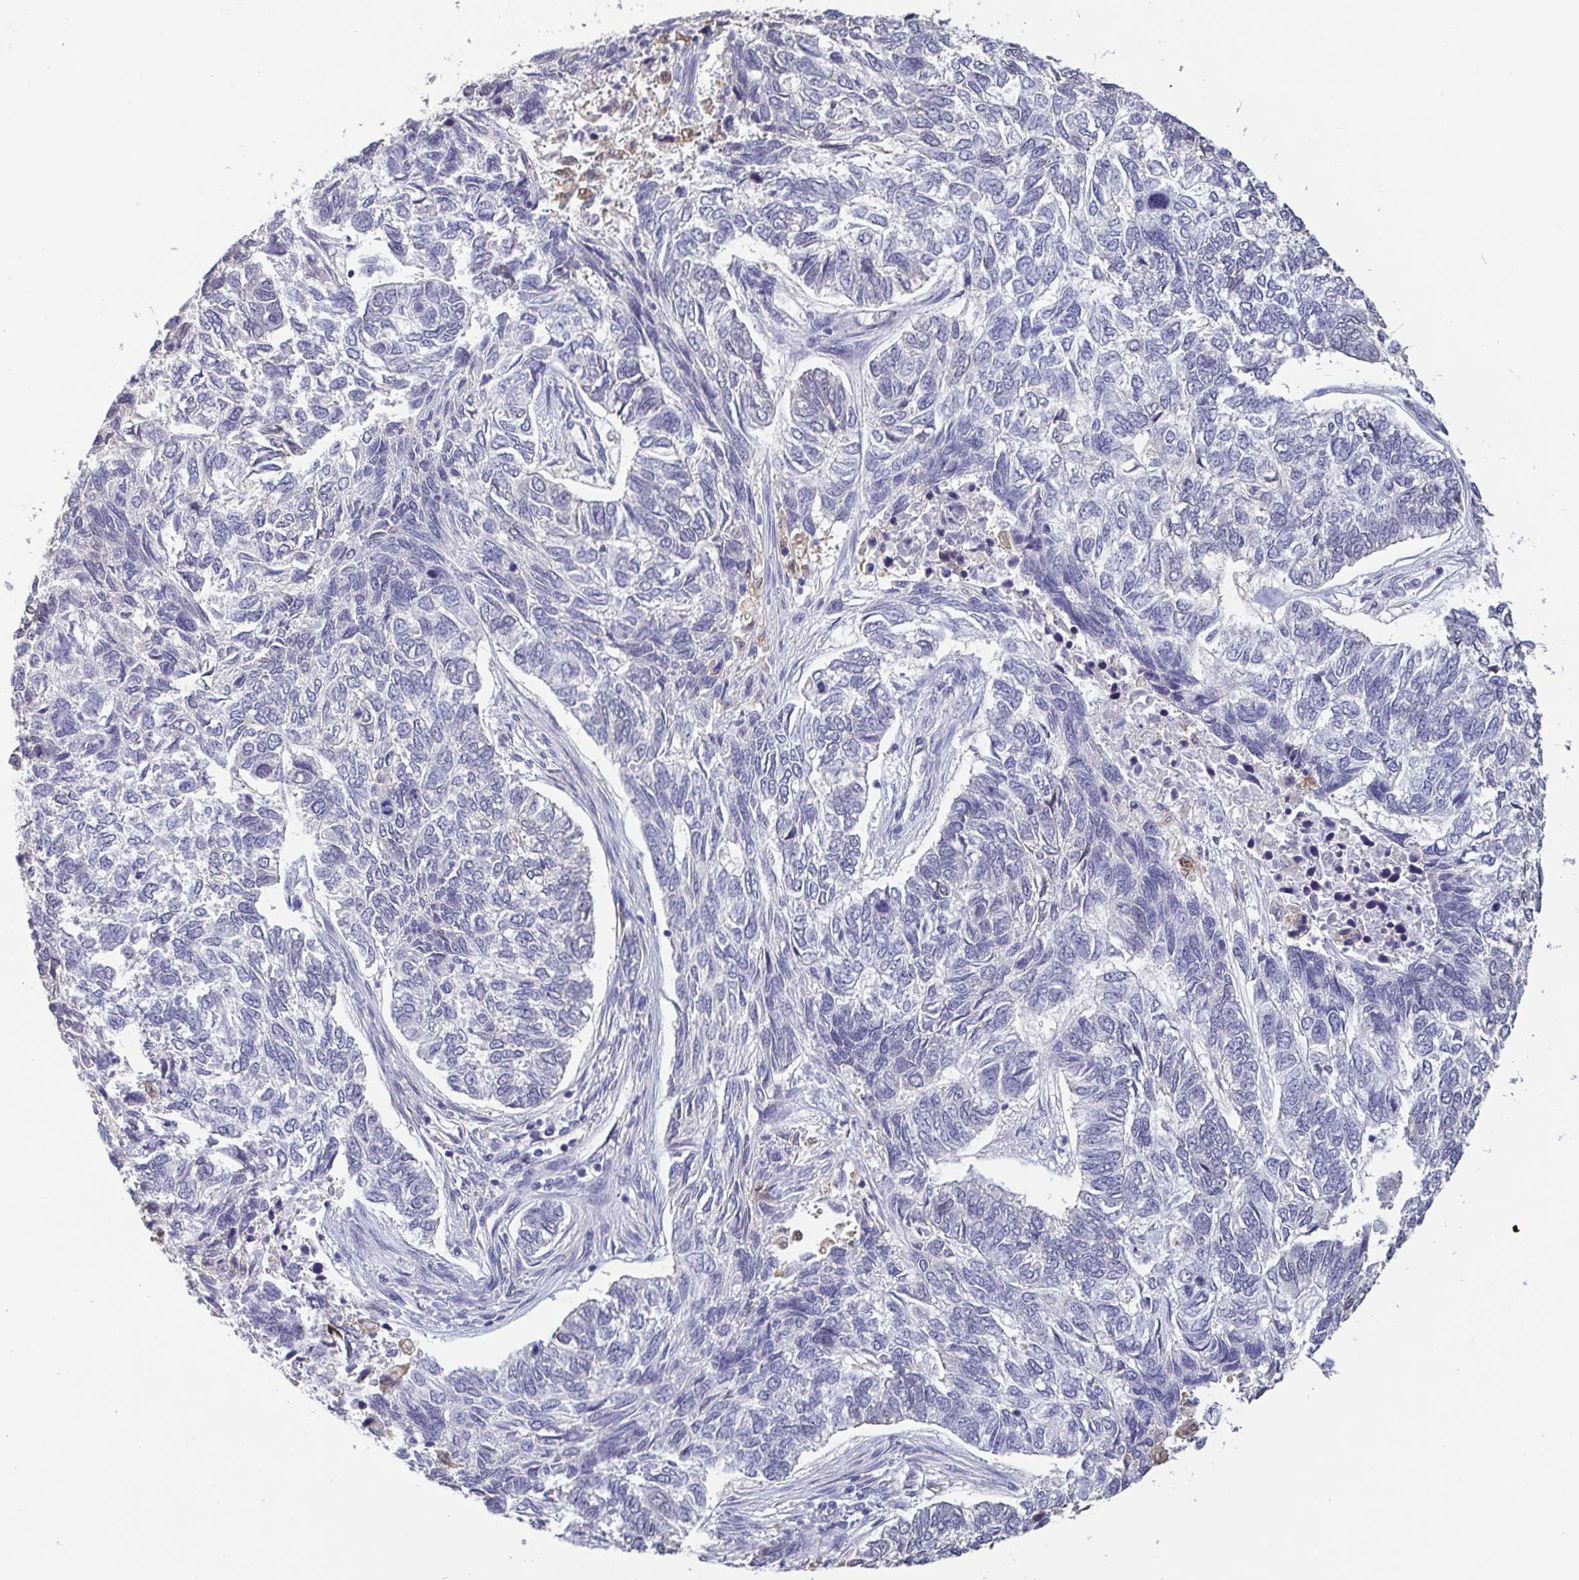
{"staining": {"intensity": "negative", "quantity": "none", "location": "none"}, "tissue": "skin cancer", "cell_type": "Tumor cells", "image_type": "cancer", "snomed": [{"axis": "morphology", "description": "Basal cell carcinoma"}, {"axis": "topography", "description": "Skin"}], "caption": "The IHC histopathology image has no significant expression in tumor cells of basal cell carcinoma (skin) tissue.", "gene": "IDH1", "patient": {"sex": "female", "age": 65}}